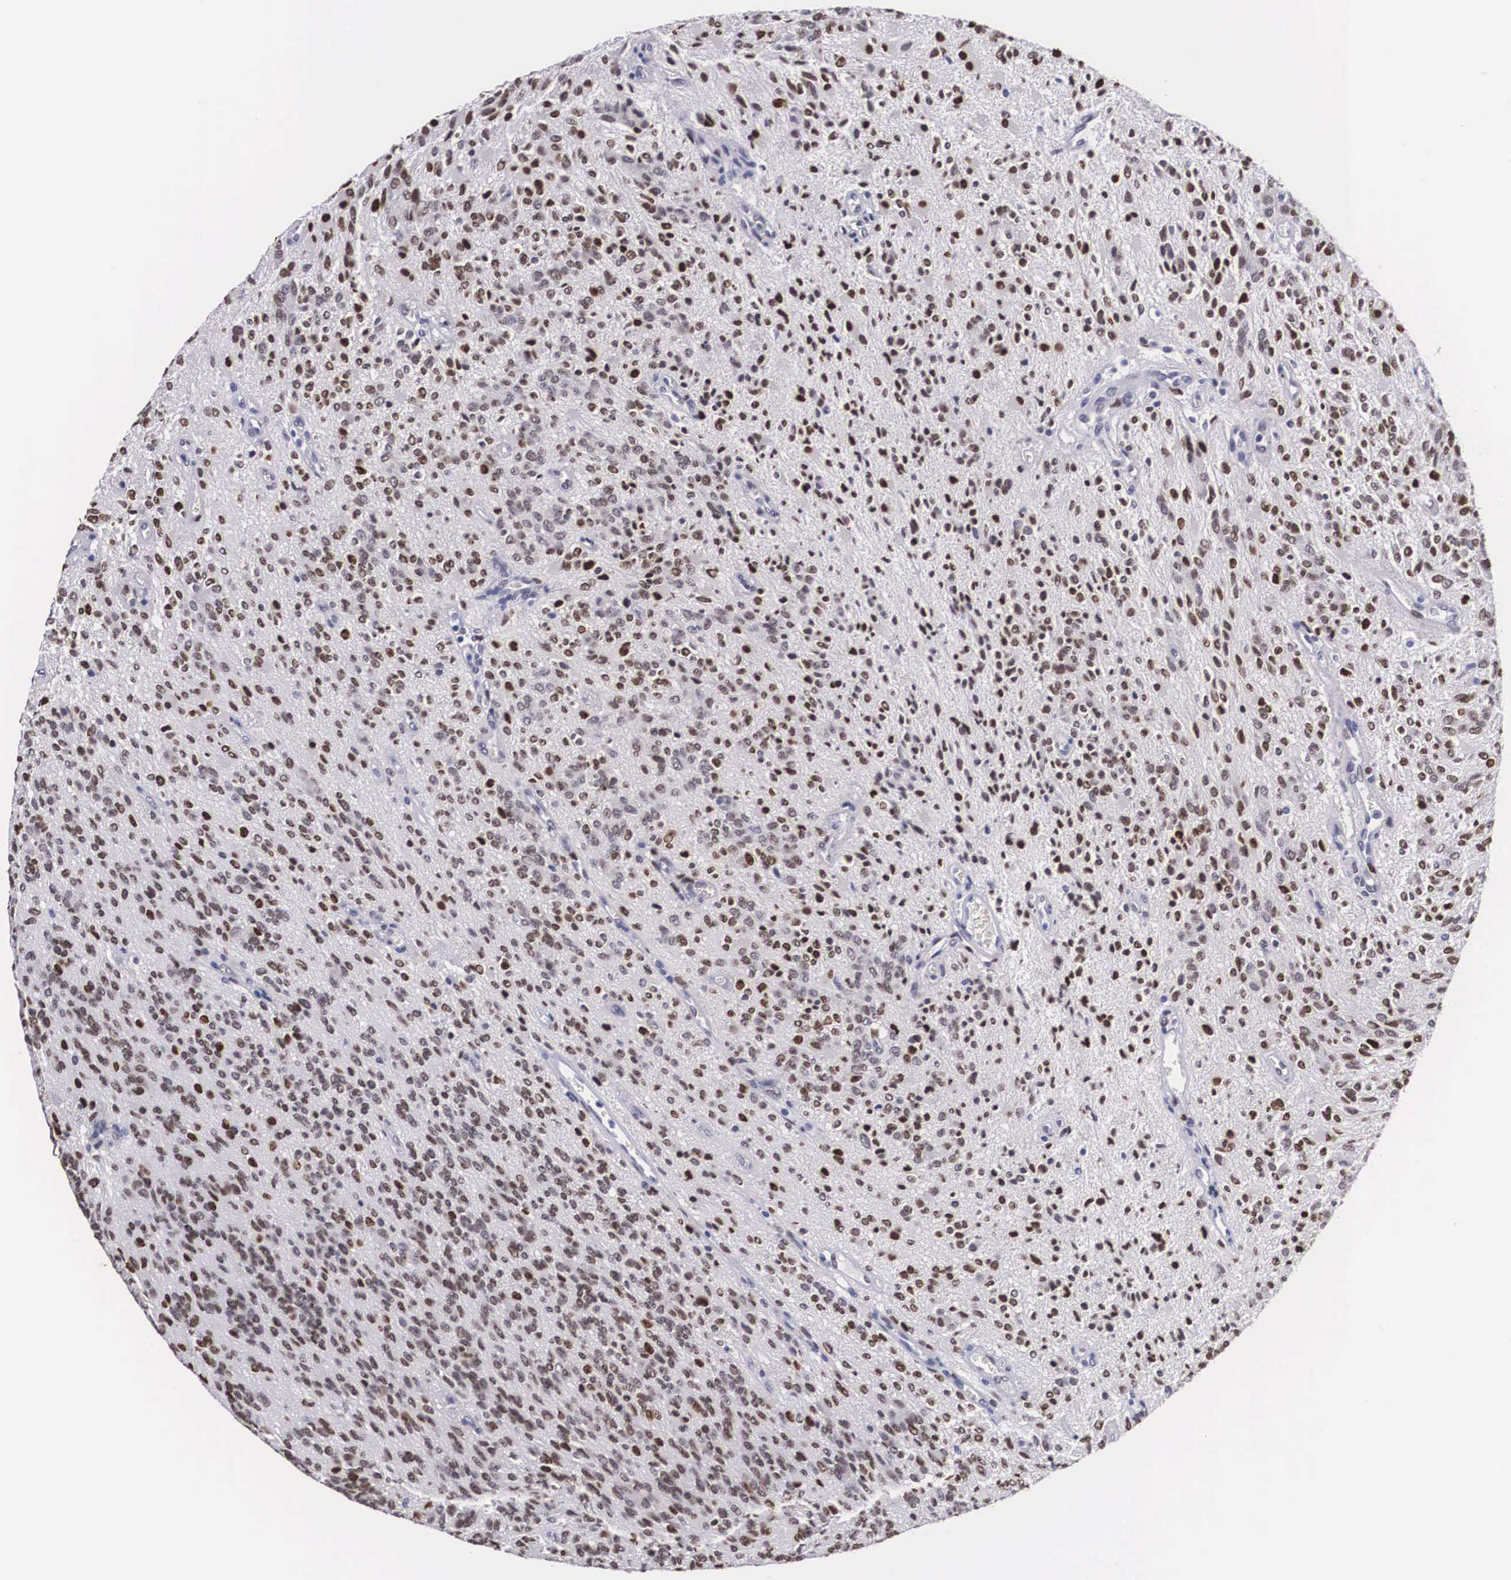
{"staining": {"intensity": "moderate", "quantity": "25%-75%", "location": "nuclear"}, "tissue": "glioma", "cell_type": "Tumor cells", "image_type": "cancer", "snomed": [{"axis": "morphology", "description": "Glioma, malignant, Low grade"}, {"axis": "topography", "description": "Brain"}], "caption": "This photomicrograph shows malignant low-grade glioma stained with IHC to label a protein in brown. The nuclear of tumor cells show moderate positivity for the protein. Nuclei are counter-stained blue.", "gene": "KHDRBS3", "patient": {"sex": "female", "age": 15}}